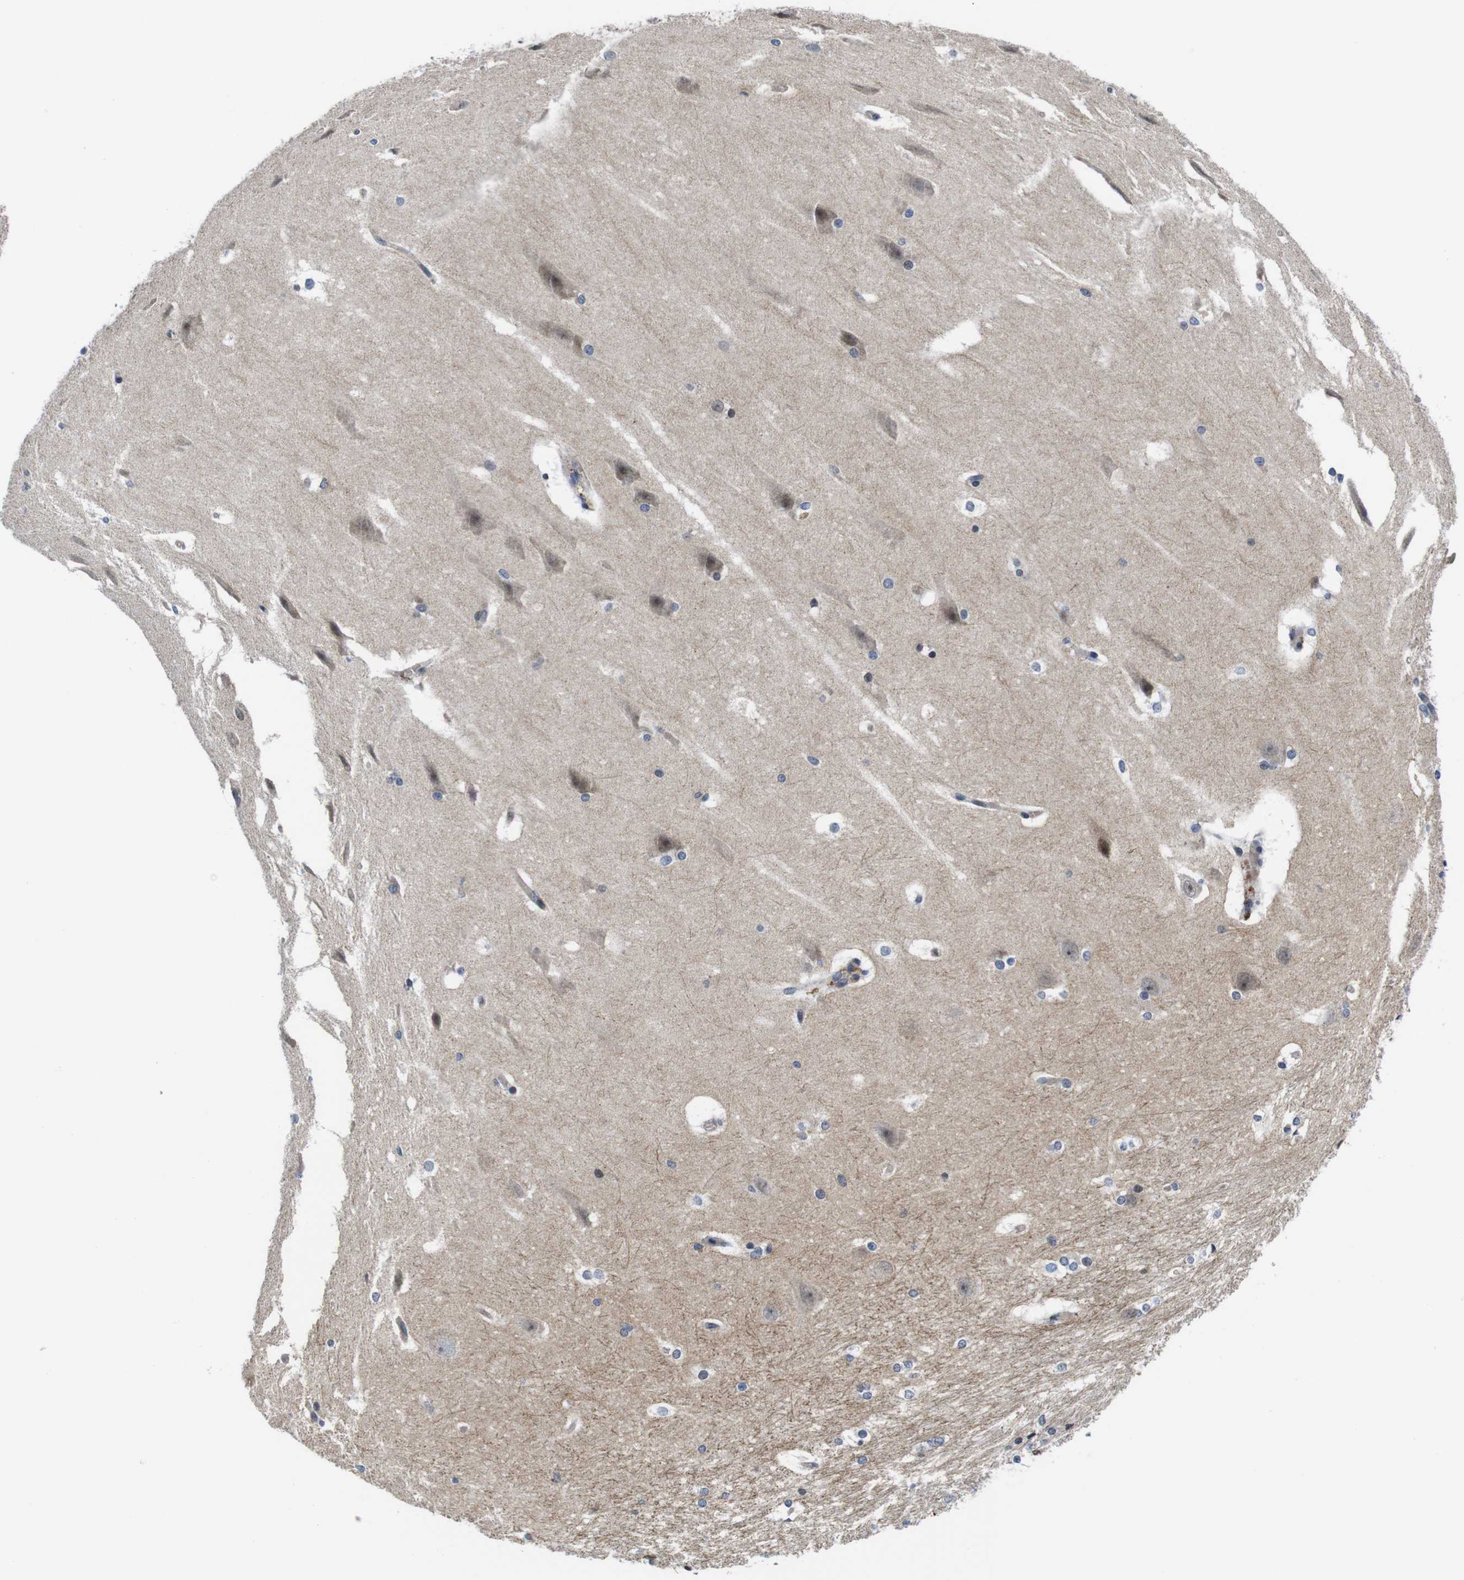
{"staining": {"intensity": "negative", "quantity": "none", "location": "none"}, "tissue": "hippocampus", "cell_type": "Glial cells", "image_type": "normal", "snomed": [{"axis": "morphology", "description": "Normal tissue, NOS"}, {"axis": "topography", "description": "Hippocampus"}], "caption": "DAB immunohistochemical staining of normal human hippocampus reveals no significant expression in glial cells.", "gene": "SOCS3", "patient": {"sex": "female", "age": 19}}